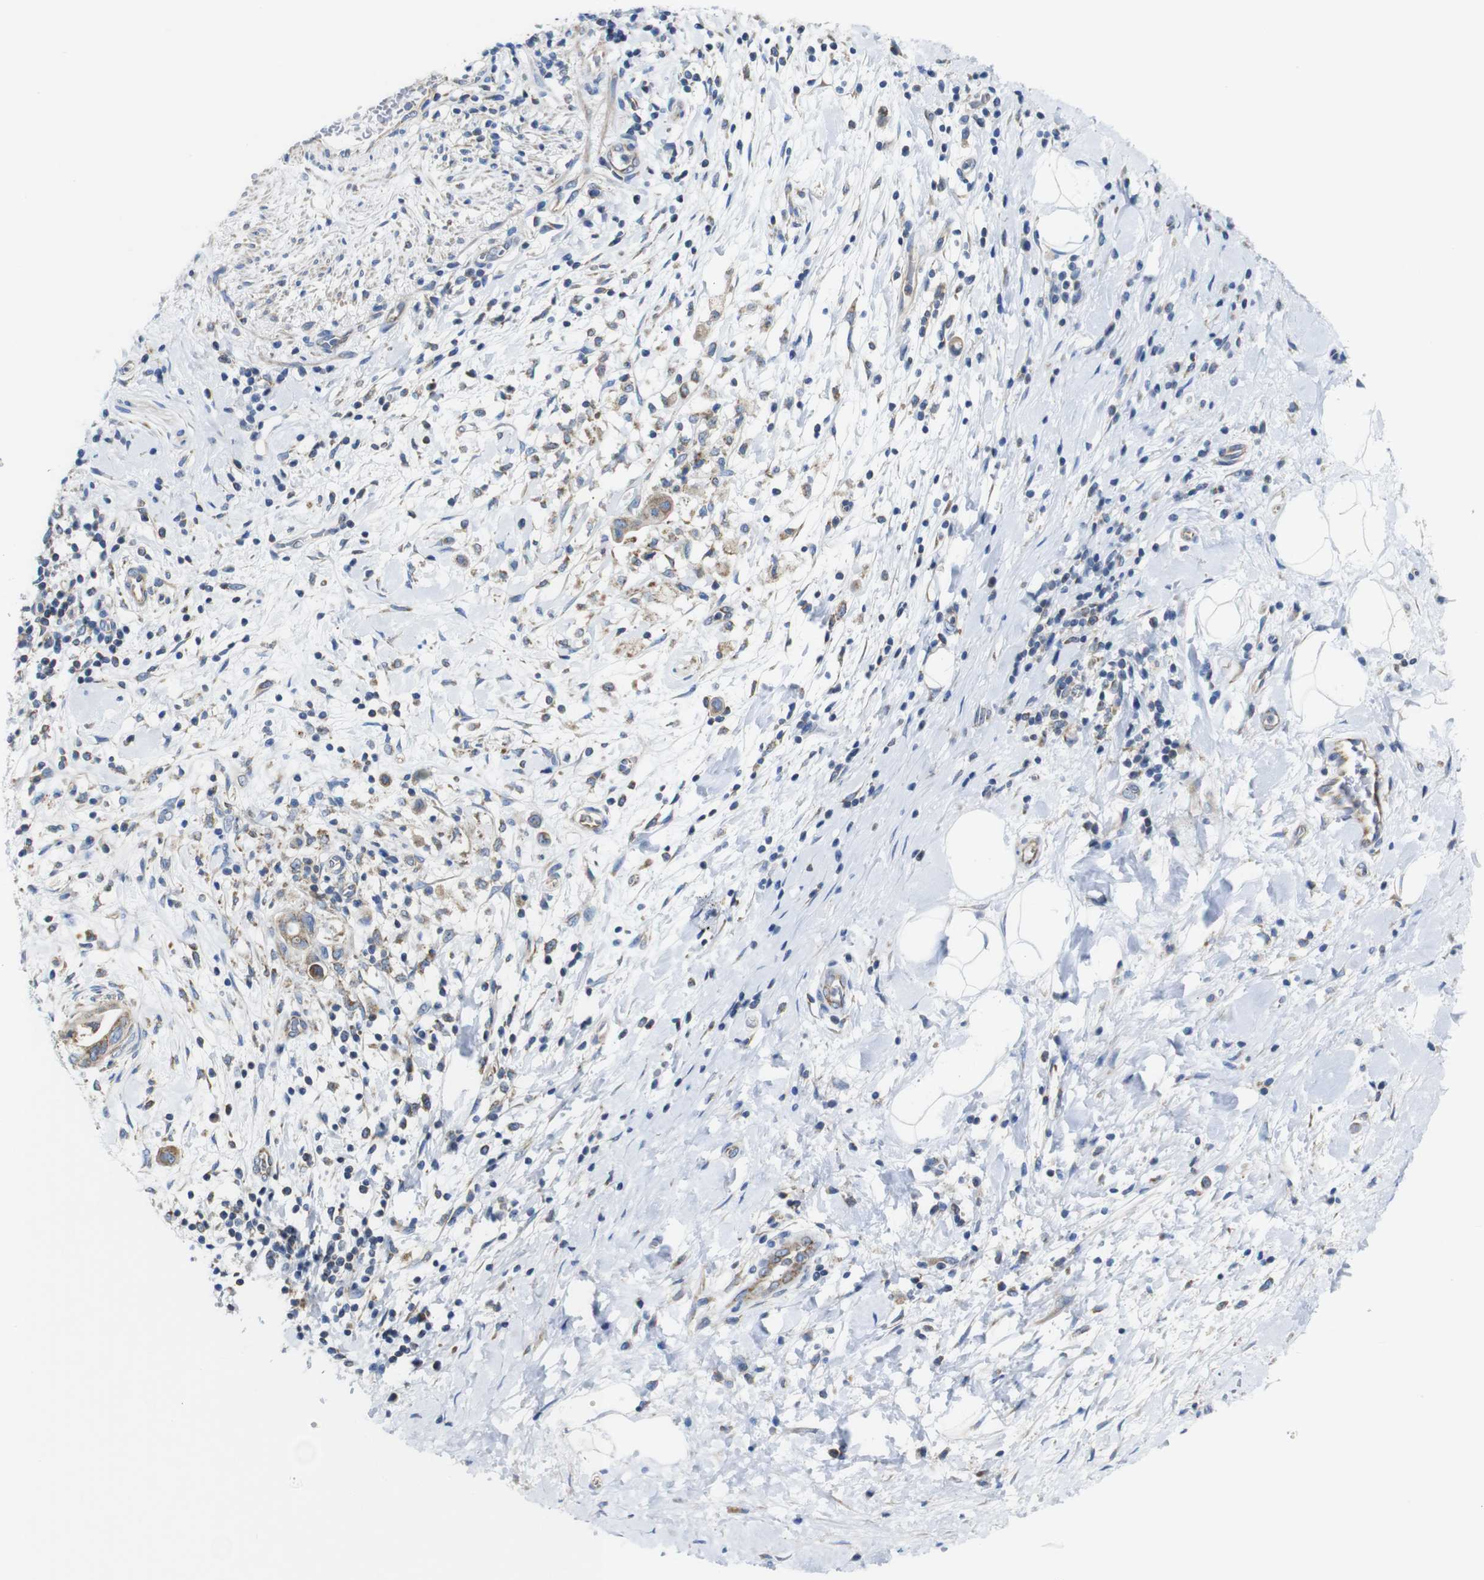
{"staining": {"intensity": "moderate", "quantity": ">75%", "location": "cytoplasmic/membranous"}, "tissue": "pancreatic cancer", "cell_type": "Tumor cells", "image_type": "cancer", "snomed": [{"axis": "morphology", "description": "Adenocarcinoma, NOS"}, {"axis": "topography", "description": "Pancreas"}], "caption": "Pancreatic cancer (adenocarcinoma) stained for a protein exhibits moderate cytoplasmic/membranous positivity in tumor cells.", "gene": "PDCD1LG2", "patient": {"sex": "male", "age": 55}}